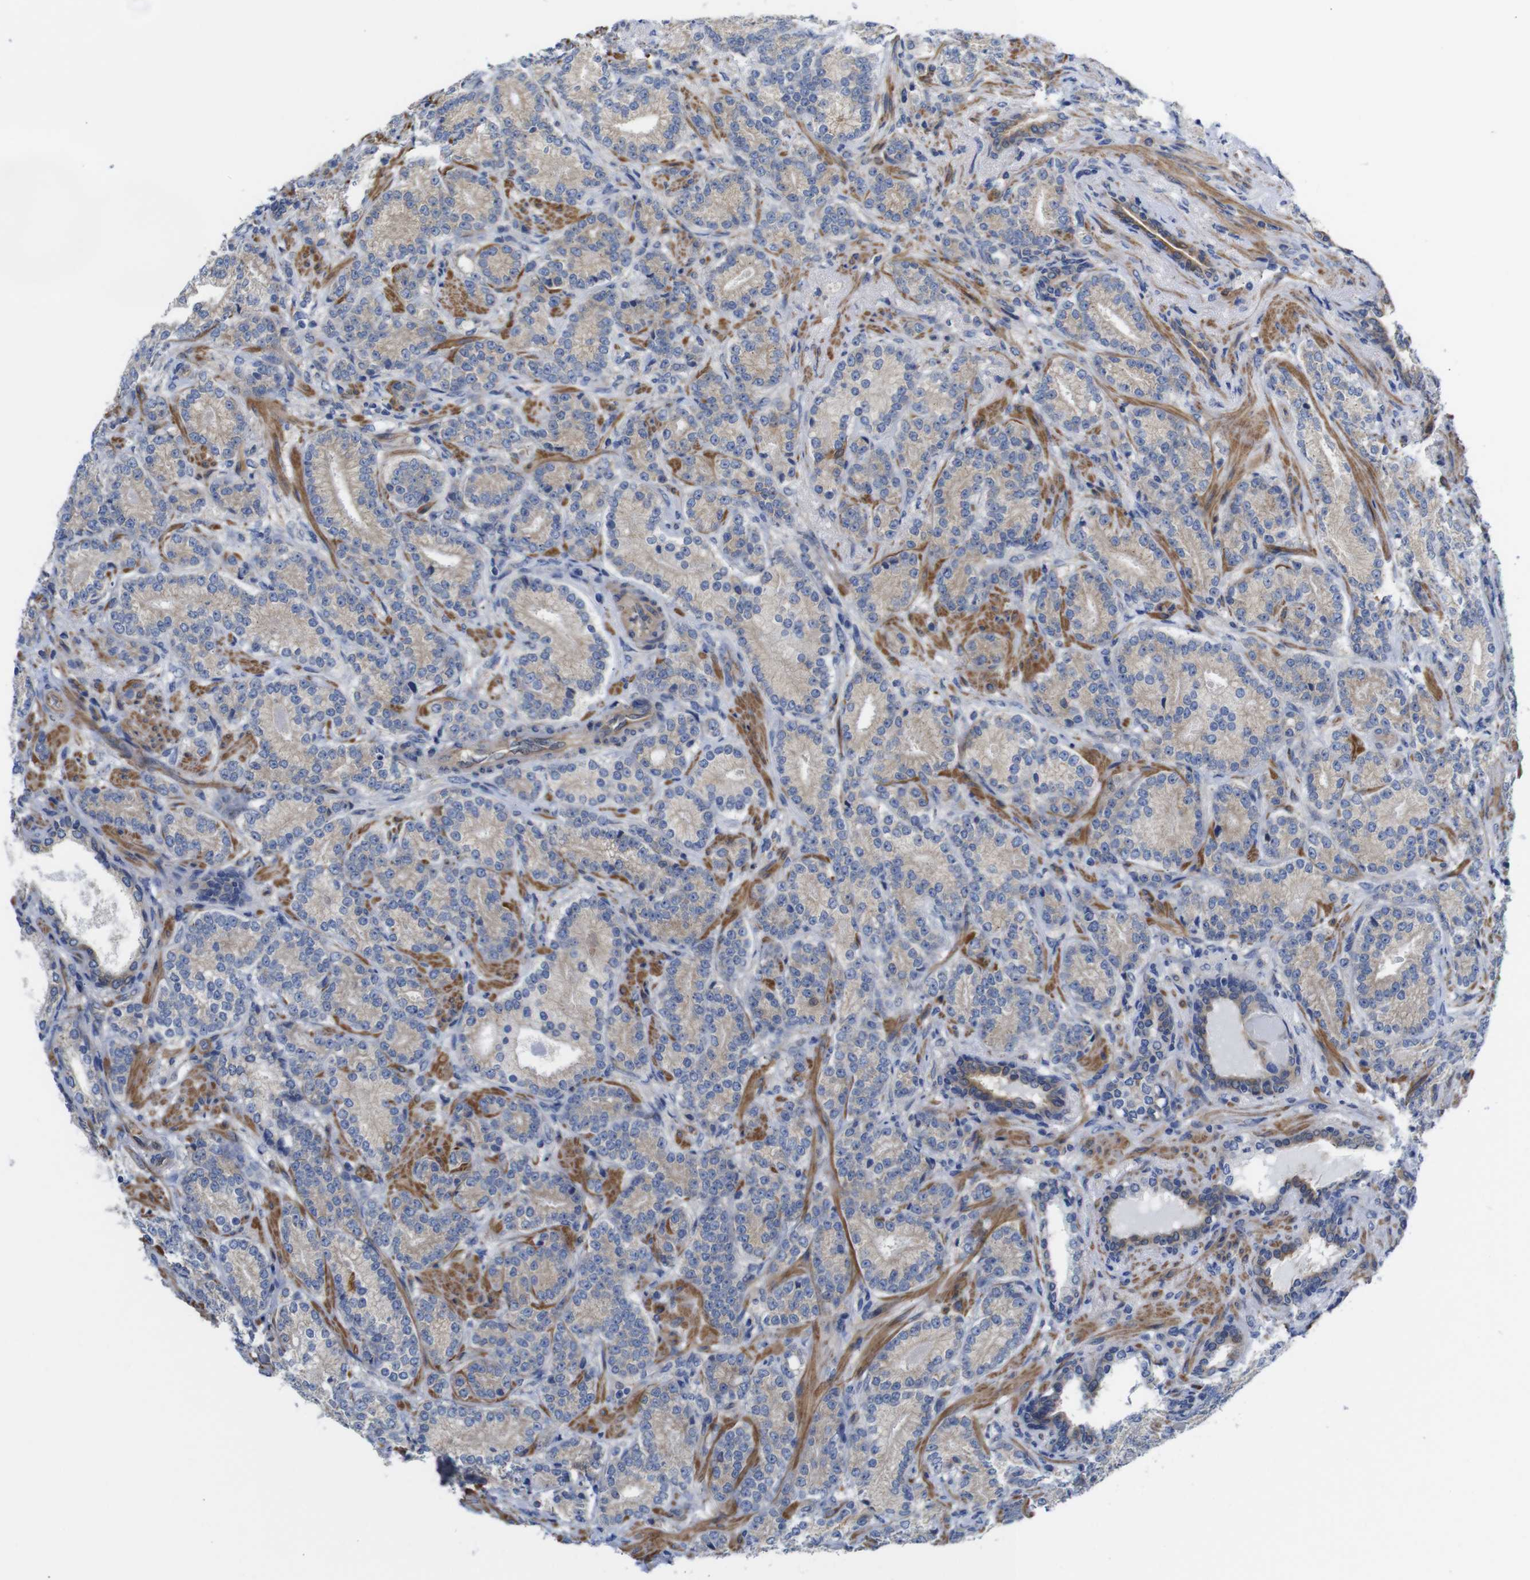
{"staining": {"intensity": "weak", "quantity": ">75%", "location": "cytoplasmic/membranous"}, "tissue": "prostate cancer", "cell_type": "Tumor cells", "image_type": "cancer", "snomed": [{"axis": "morphology", "description": "Adenocarcinoma, High grade"}, {"axis": "topography", "description": "Prostate"}], "caption": "This image reveals immunohistochemistry staining of human adenocarcinoma (high-grade) (prostate), with low weak cytoplasmic/membranous staining in approximately >75% of tumor cells.", "gene": "DDRGK1", "patient": {"sex": "male", "age": 61}}